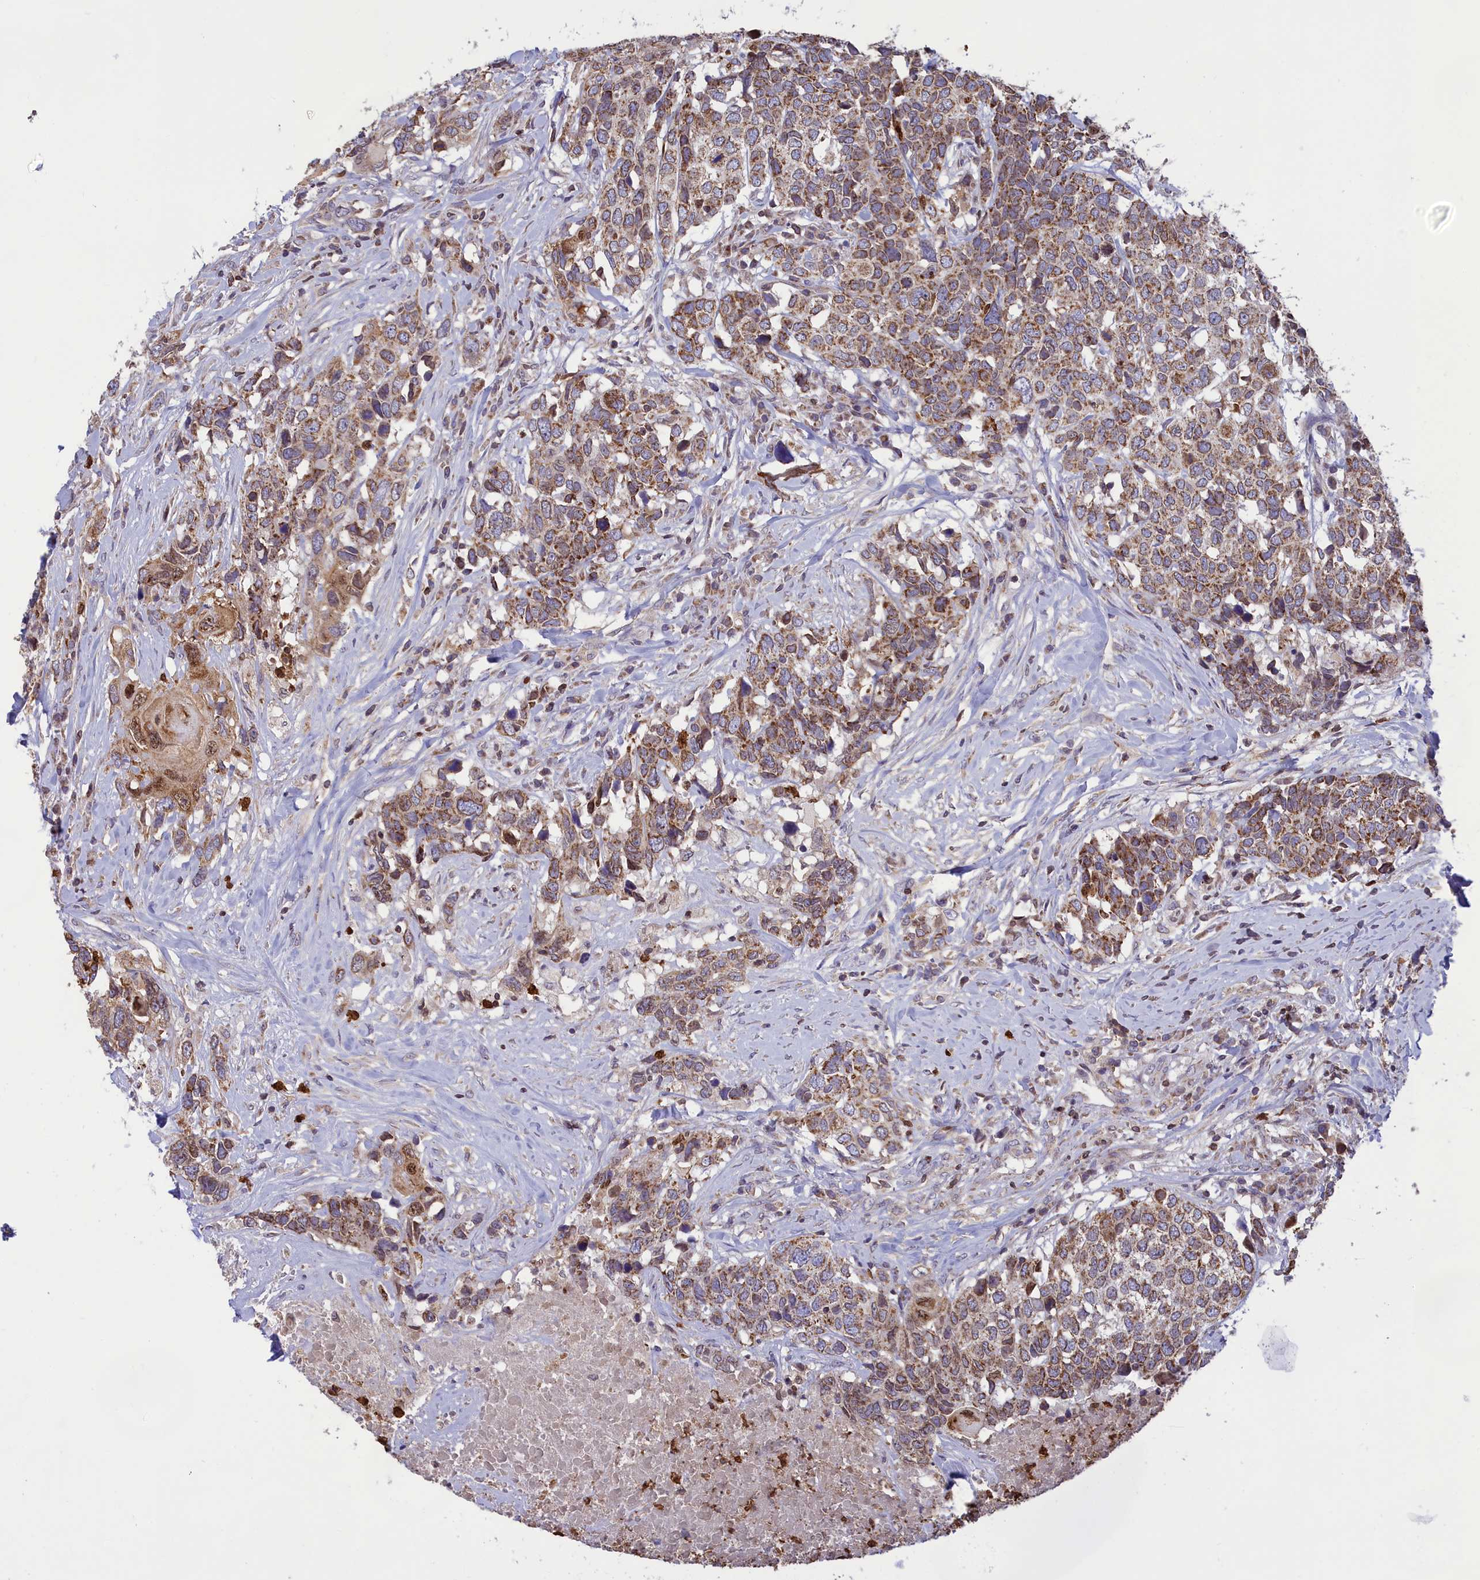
{"staining": {"intensity": "moderate", "quantity": ">75%", "location": "cytoplasmic/membranous"}, "tissue": "head and neck cancer", "cell_type": "Tumor cells", "image_type": "cancer", "snomed": [{"axis": "morphology", "description": "Squamous cell carcinoma, NOS"}, {"axis": "topography", "description": "Head-Neck"}], "caption": "Immunohistochemical staining of human squamous cell carcinoma (head and neck) shows moderate cytoplasmic/membranous protein staining in about >75% of tumor cells.", "gene": "PKHD1L1", "patient": {"sex": "male", "age": 66}}